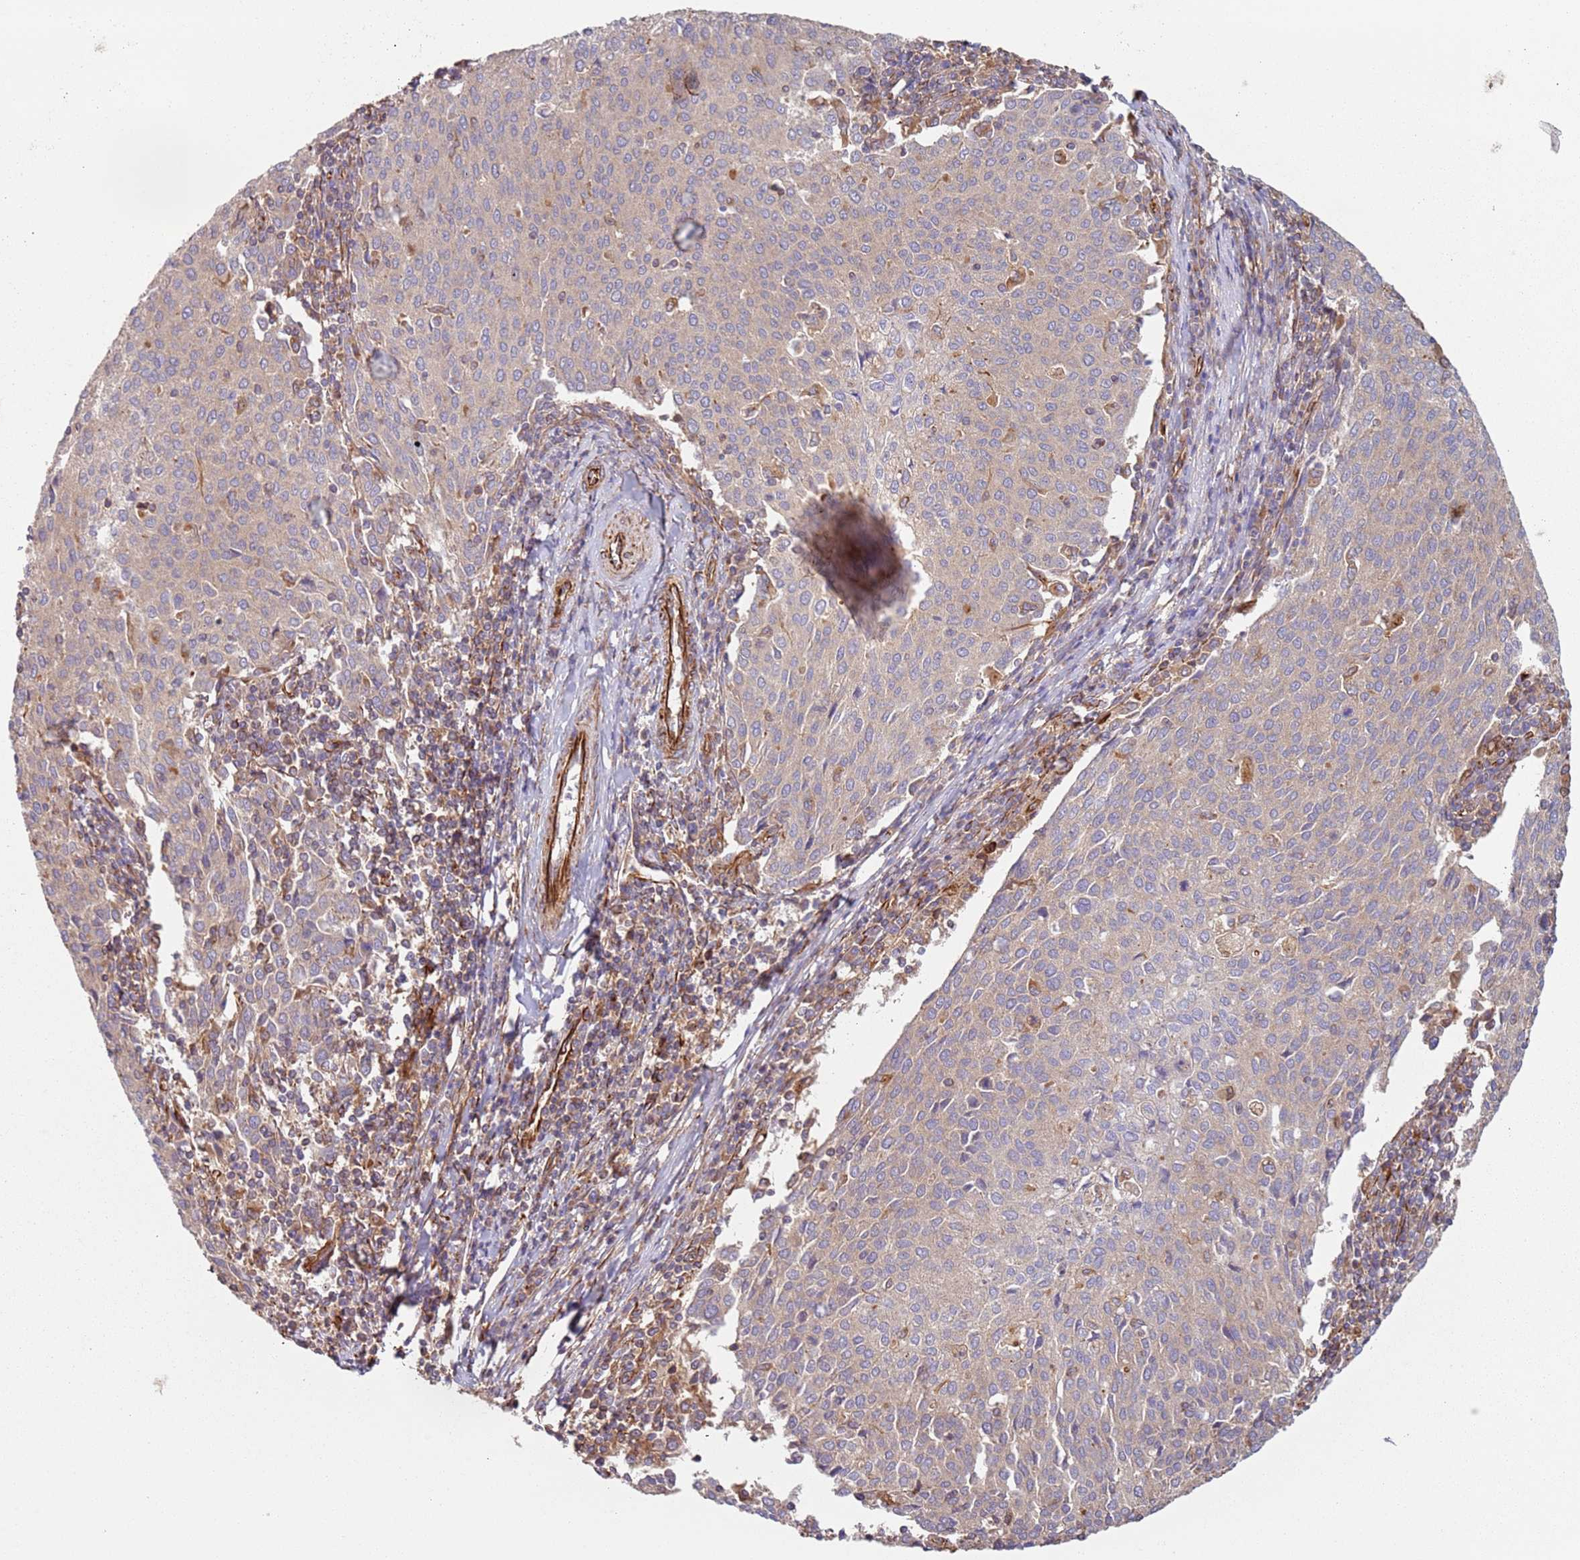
{"staining": {"intensity": "weak", "quantity": ">75%", "location": "cytoplasmic/membranous"}, "tissue": "cervical cancer", "cell_type": "Tumor cells", "image_type": "cancer", "snomed": [{"axis": "morphology", "description": "Squamous cell carcinoma, NOS"}, {"axis": "topography", "description": "Cervix"}], "caption": "This is an image of IHC staining of cervical cancer, which shows weak expression in the cytoplasmic/membranous of tumor cells.", "gene": "SNAPIN", "patient": {"sex": "female", "age": 46}}